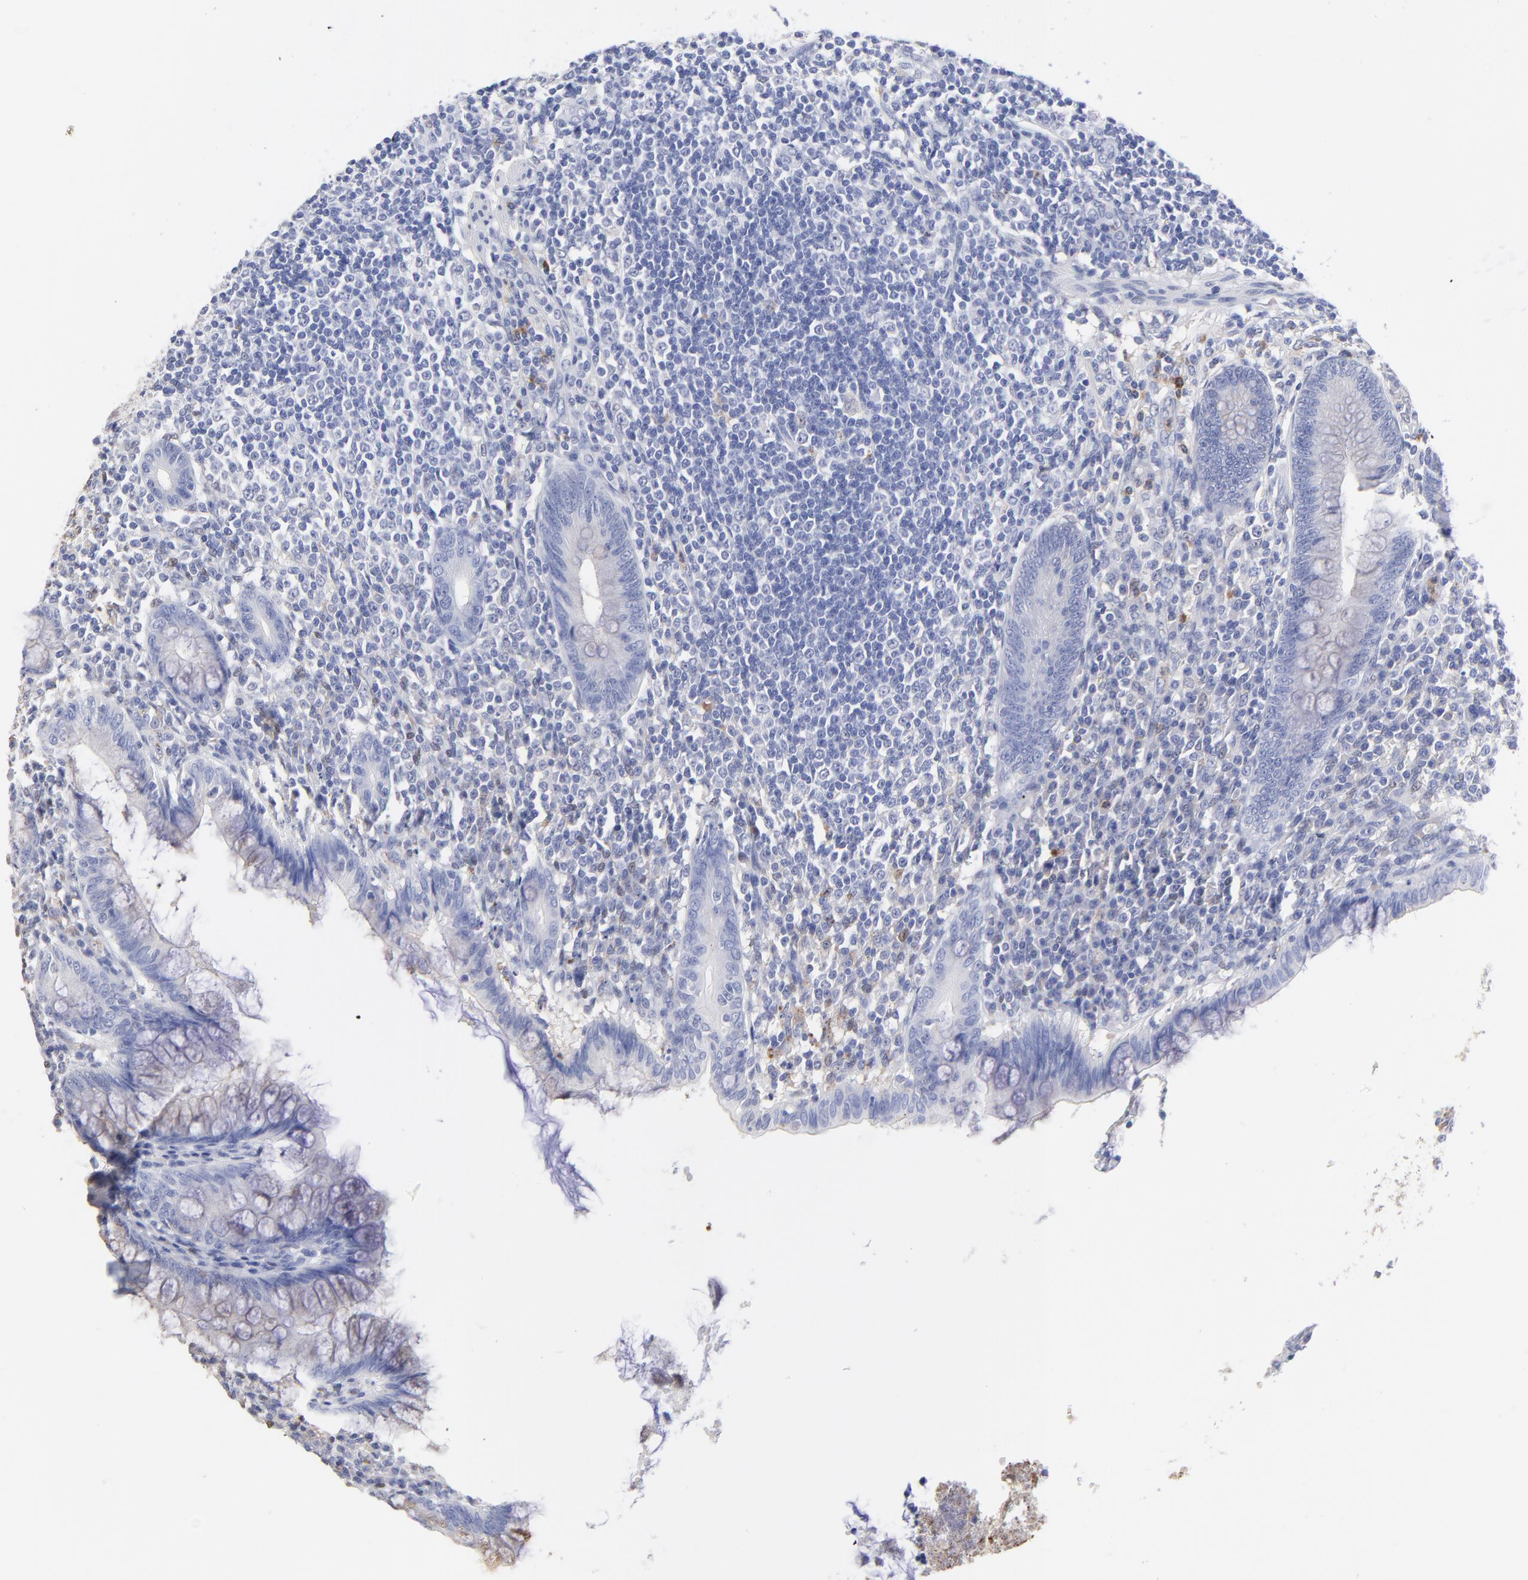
{"staining": {"intensity": "negative", "quantity": "none", "location": "none"}, "tissue": "appendix", "cell_type": "Glandular cells", "image_type": "normal", "snomed": [{"axis": "morphology", "description": "Normal tissue, NOS"}, {"axis": "topography", "description": "Appendix"}], "caption": "Glandular cells are negative for brown protein staining in normal appendix. The staining is performed using DAB (3,3'-diaminobenzidine) brown chromogen with nuclei counter-stained in using hematoxylin.", "gene": "SMARCA1", "patient": {"sex": "female", "age": 66}}